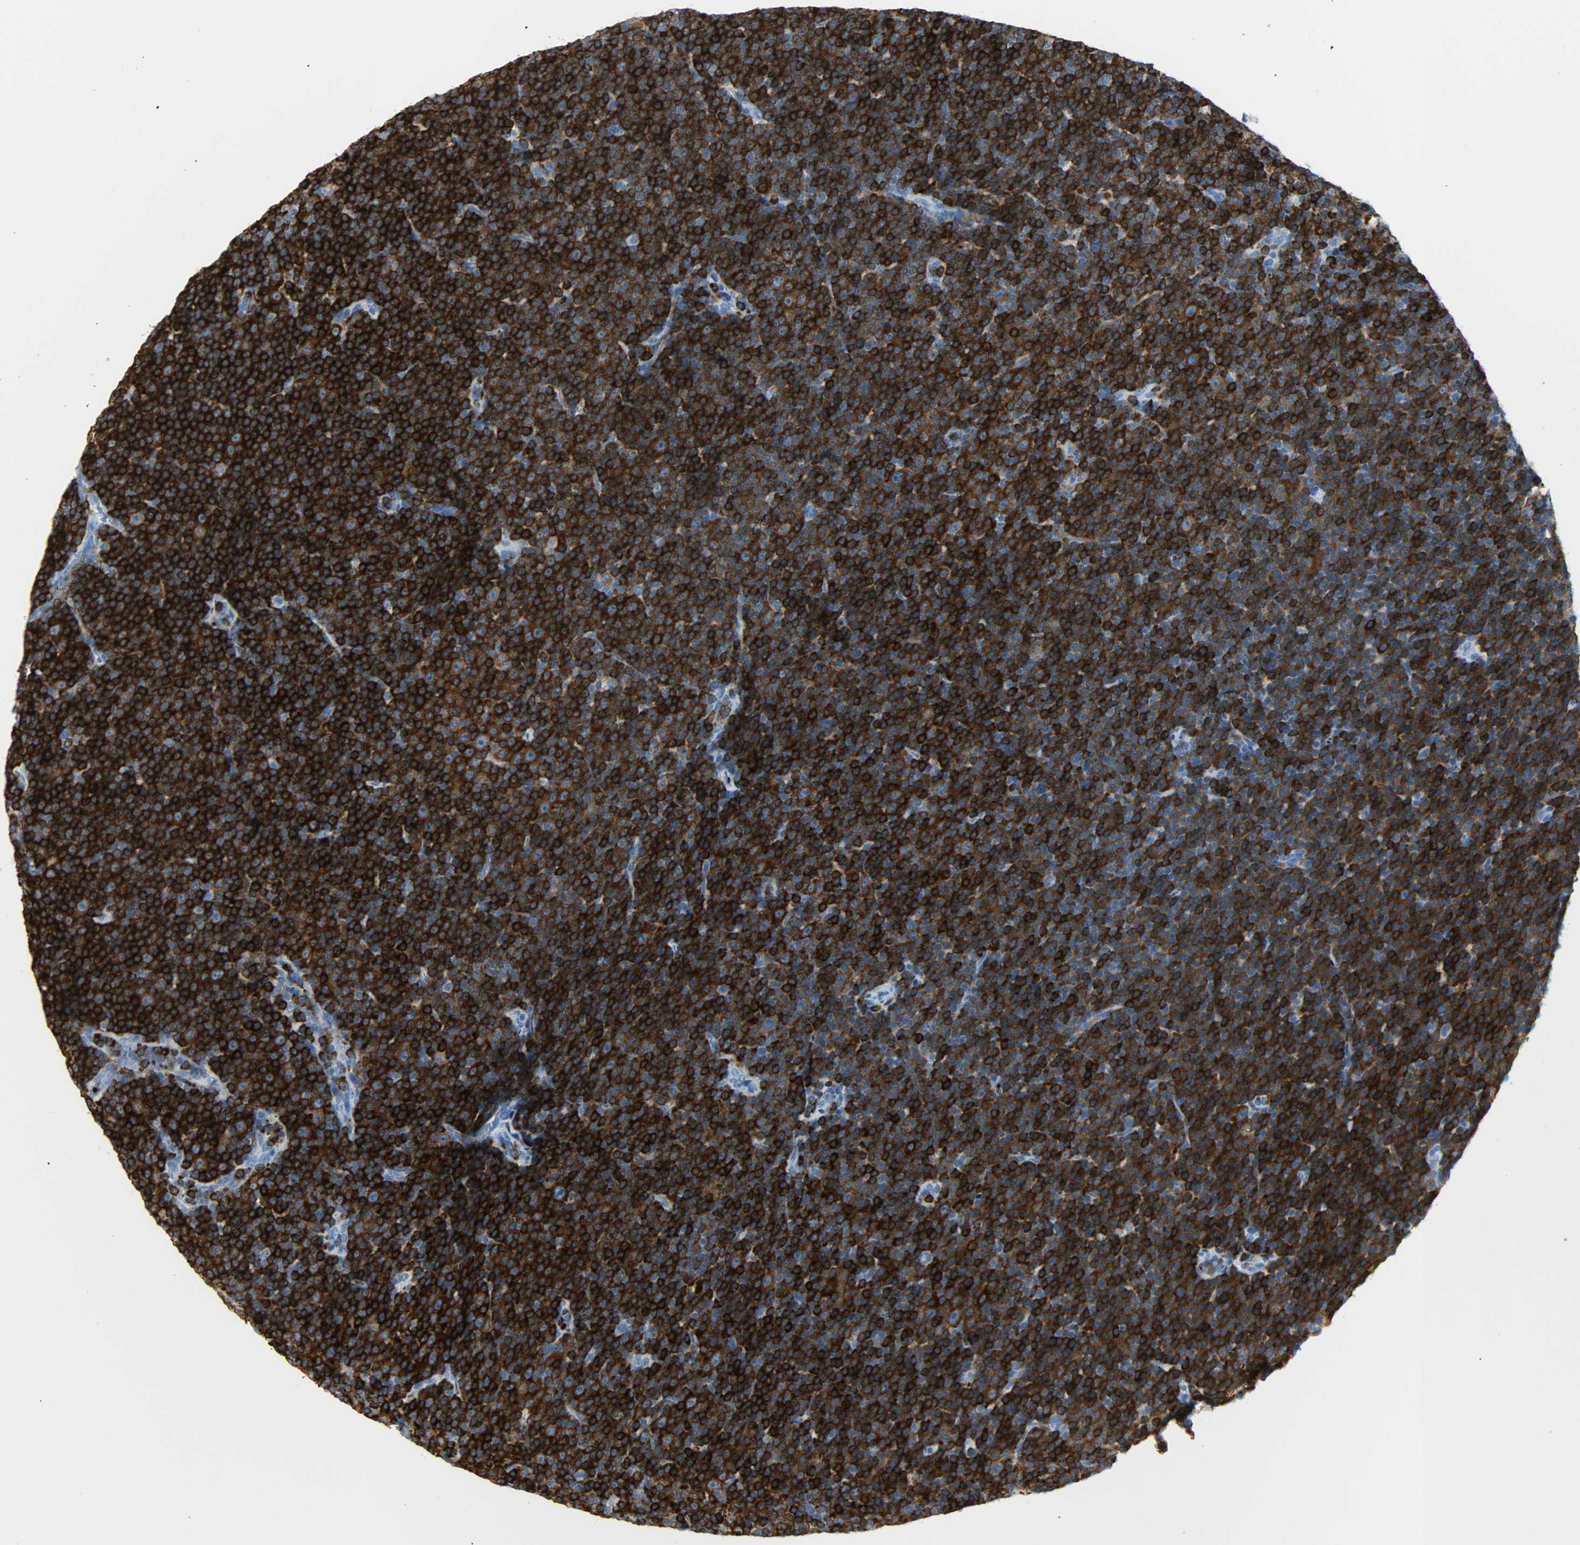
{"staining": {"intensity": "strong", "quantity": ">75%", "location": "cytoplasmic/membranous"}, "tissue": "lymphoma", "cell_type": "Tumor cells", "image_type": "cancer", "snomed": [{"axis": "morphology", "description": "Malignant lymphoma, non-Hodgkin's type, Low grade"}, {"axis": "topography", "description": "Lymph node"}], "caption": "Protein staining of malignant lymphoma, non-Hodgkin's type (low-grade) tissue displays strong cytoplasmic/membranous staining in approximately >75% of tumor cells.", "gene": "PTPN6", "patient": {"sex": "female", "age": 67}}